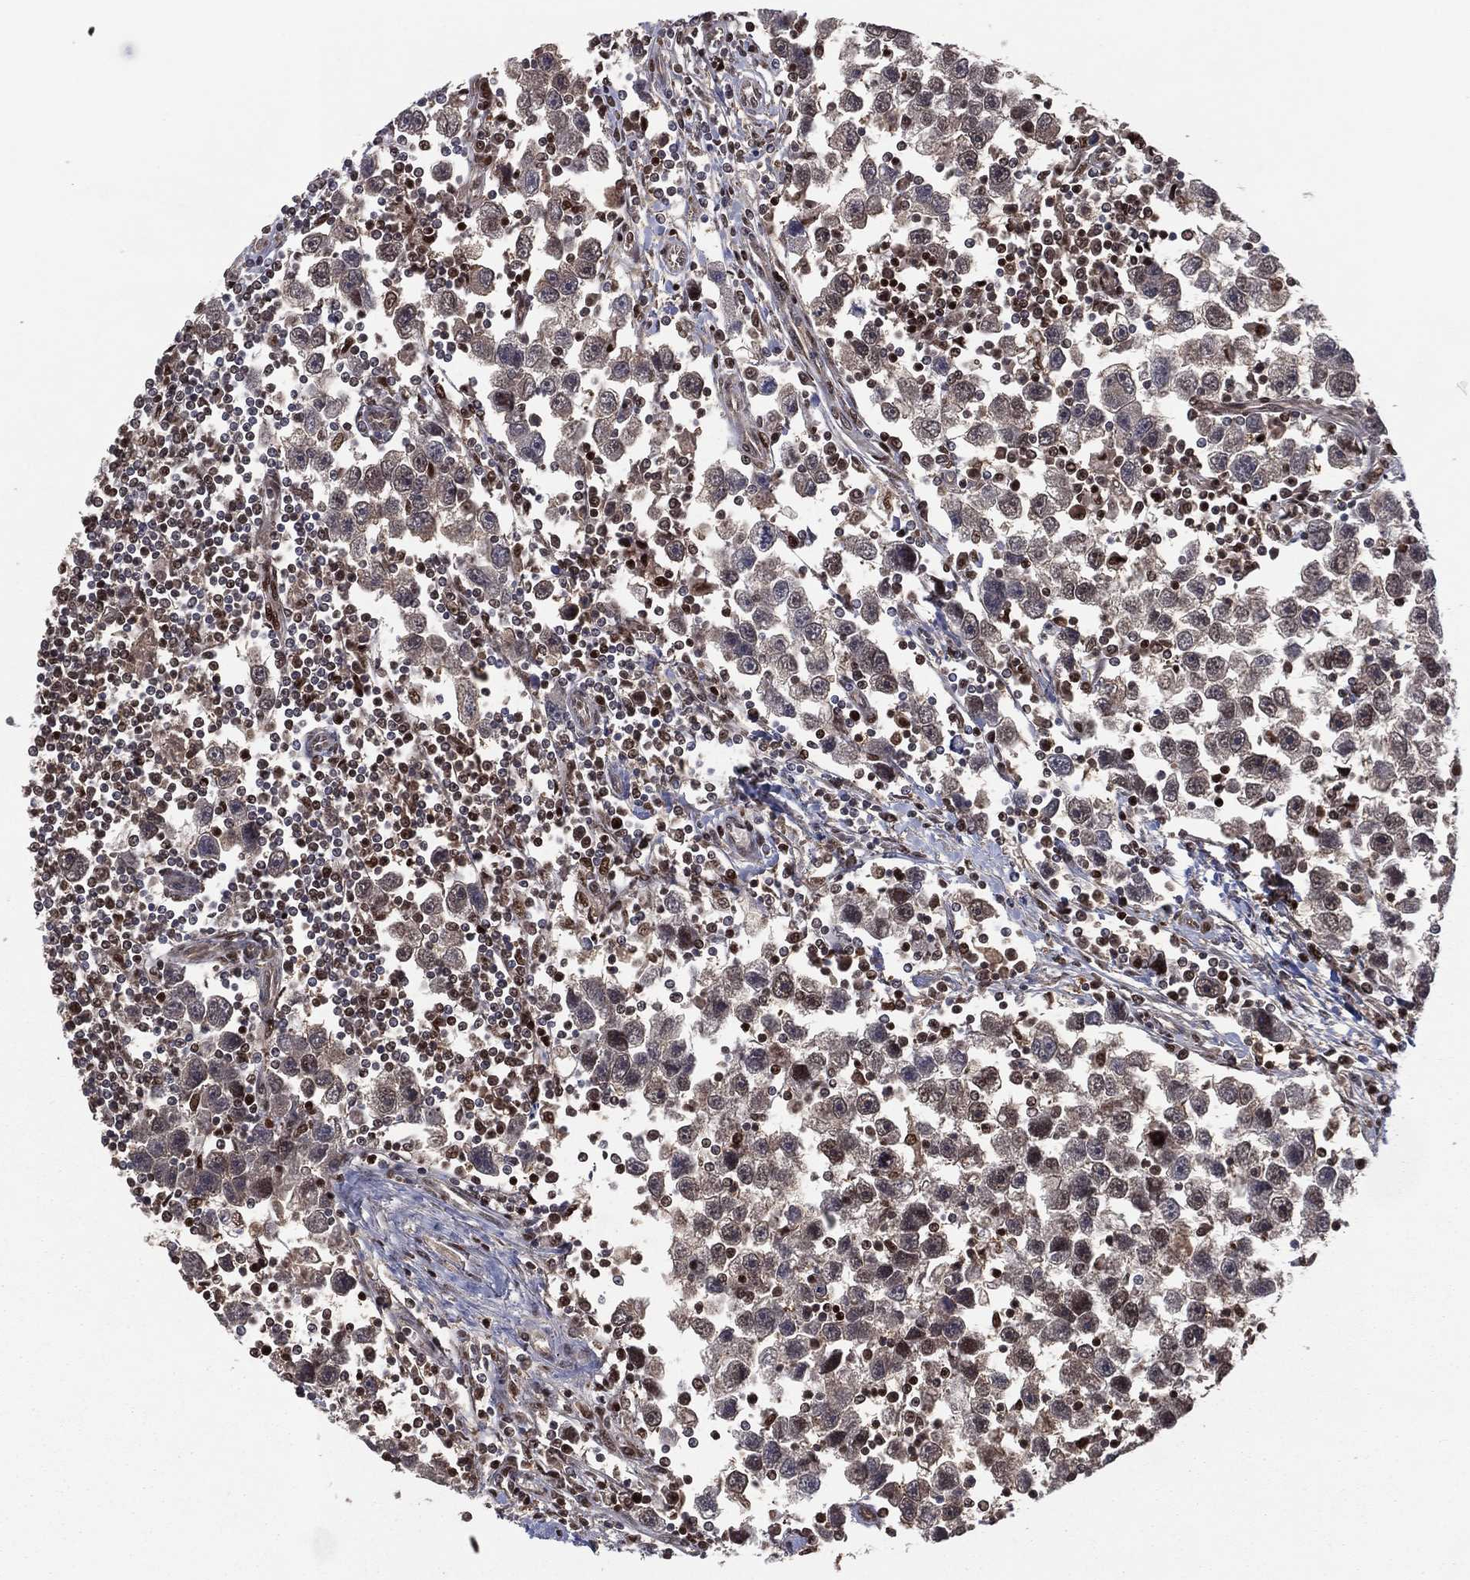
{"staining": {"intensity": "negative", "quantity": "none", "location": "none"}, "tissue": "testis cancer", "cell_type": "Tumor cells", "image_type": "cancer", "snomed": [{"axis": "morphology", "description": "Seminoma, NOS"}, {"axis": "topography", "description": "Testis"}], "caption": "A high-resolution image shows IHC staining of testis cancer (seminoma), which demonstrates no significant positivity in tumor cells. (IHC, brightfield microscopy, high magnification).", "gene": "PSMA1", "patient": {"sex": "male", "age": 30}}